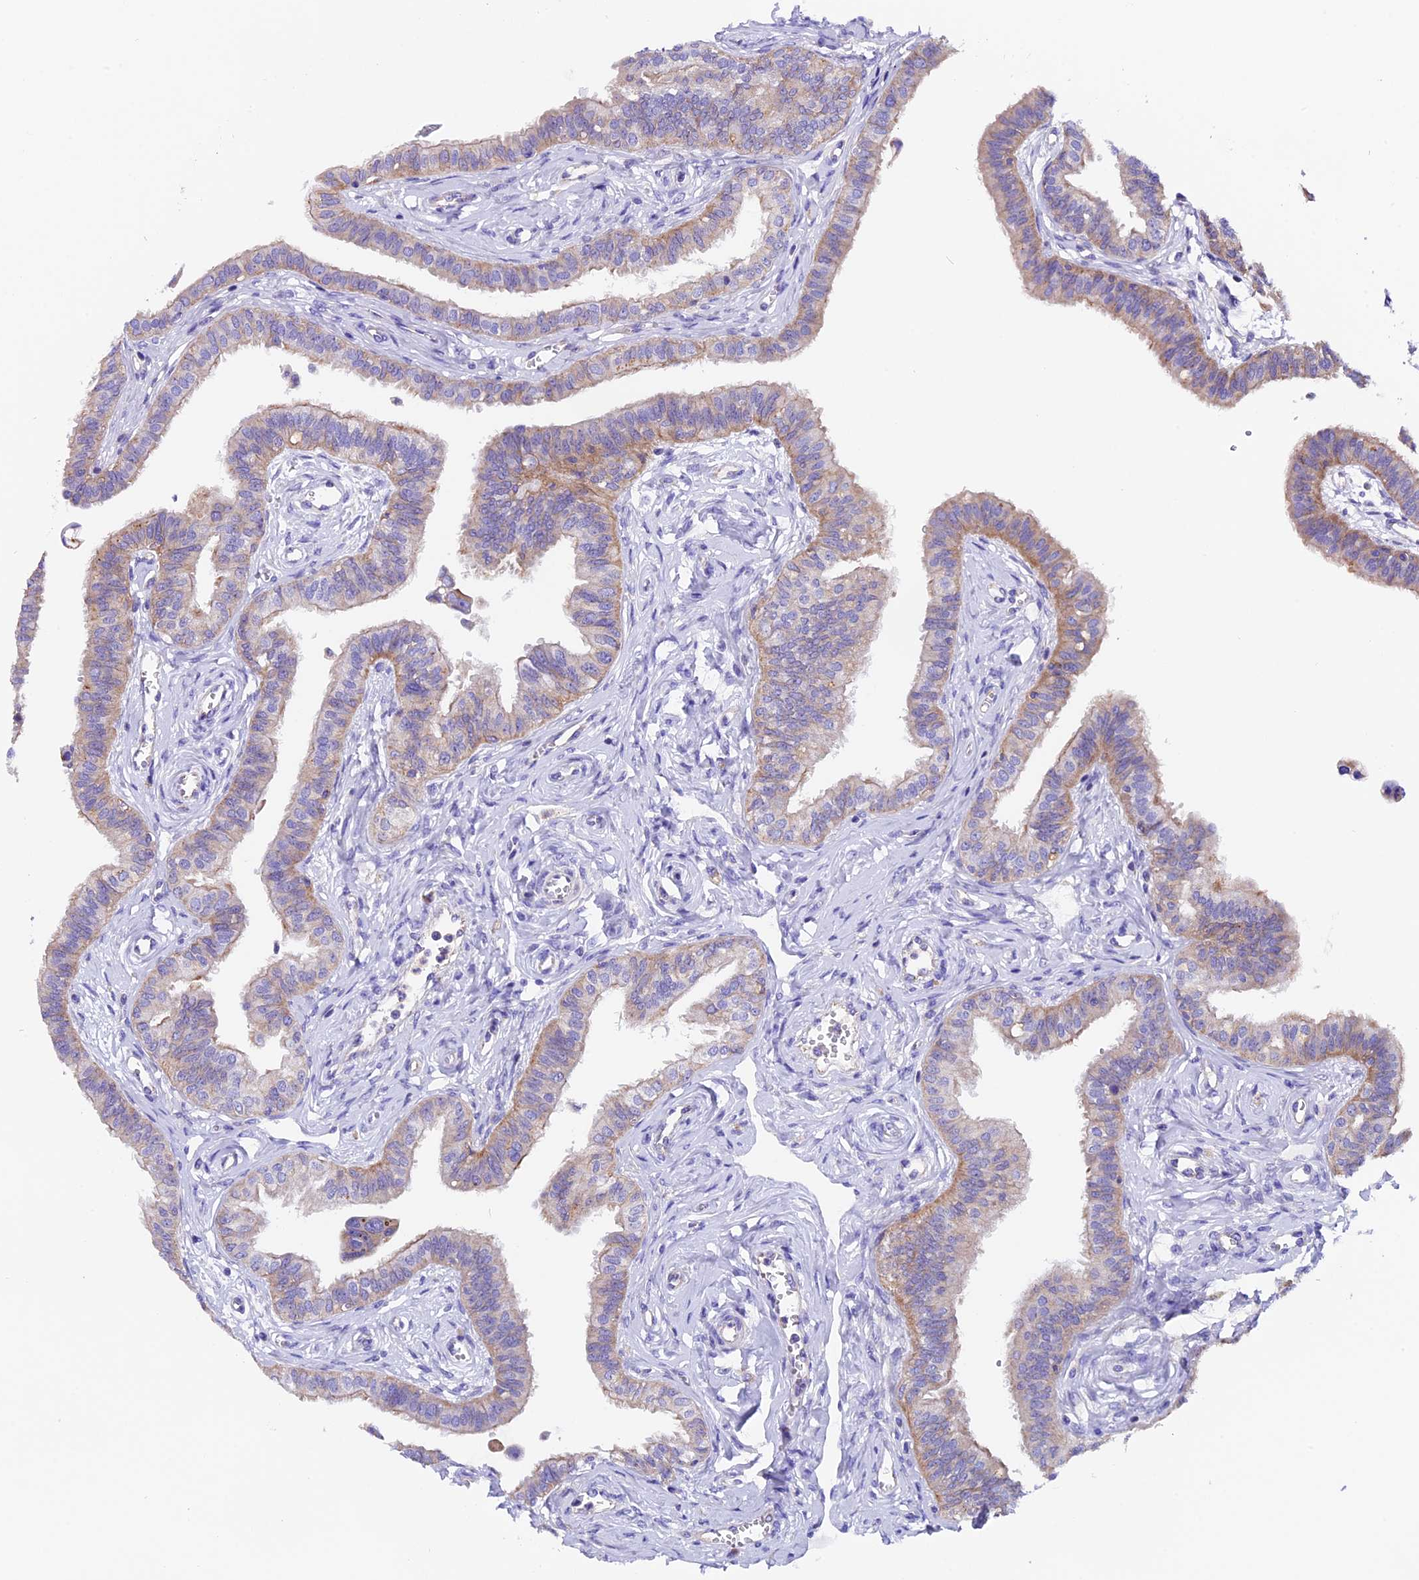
{"staining": {"intensity": "moderate", "quantity": "25%-75%", "location": "cytoplasmic/membranous"}, "tissue": "fallopian tube", "cell_type": "Glandular cells", "image_type": "normal", "snomed": [{"axis": "morphology", "description": "Normal tissue, NOS"}, {"axis": "morphology", "description": "Carcinoma, NOS"}, {"axis": "topography", "description": "Fallopian tube"}, {"axis": "topography", "description": "Ovary"}], "caption": "An IHC photomicrograph of benign tissue is shown. Protein staining in brown labels moderate cytoplasmic/membranous positivity in fallopian tube within glandular cells.", "gene": "COMTD1", "patient": {"sex": "female", "age": 59}}